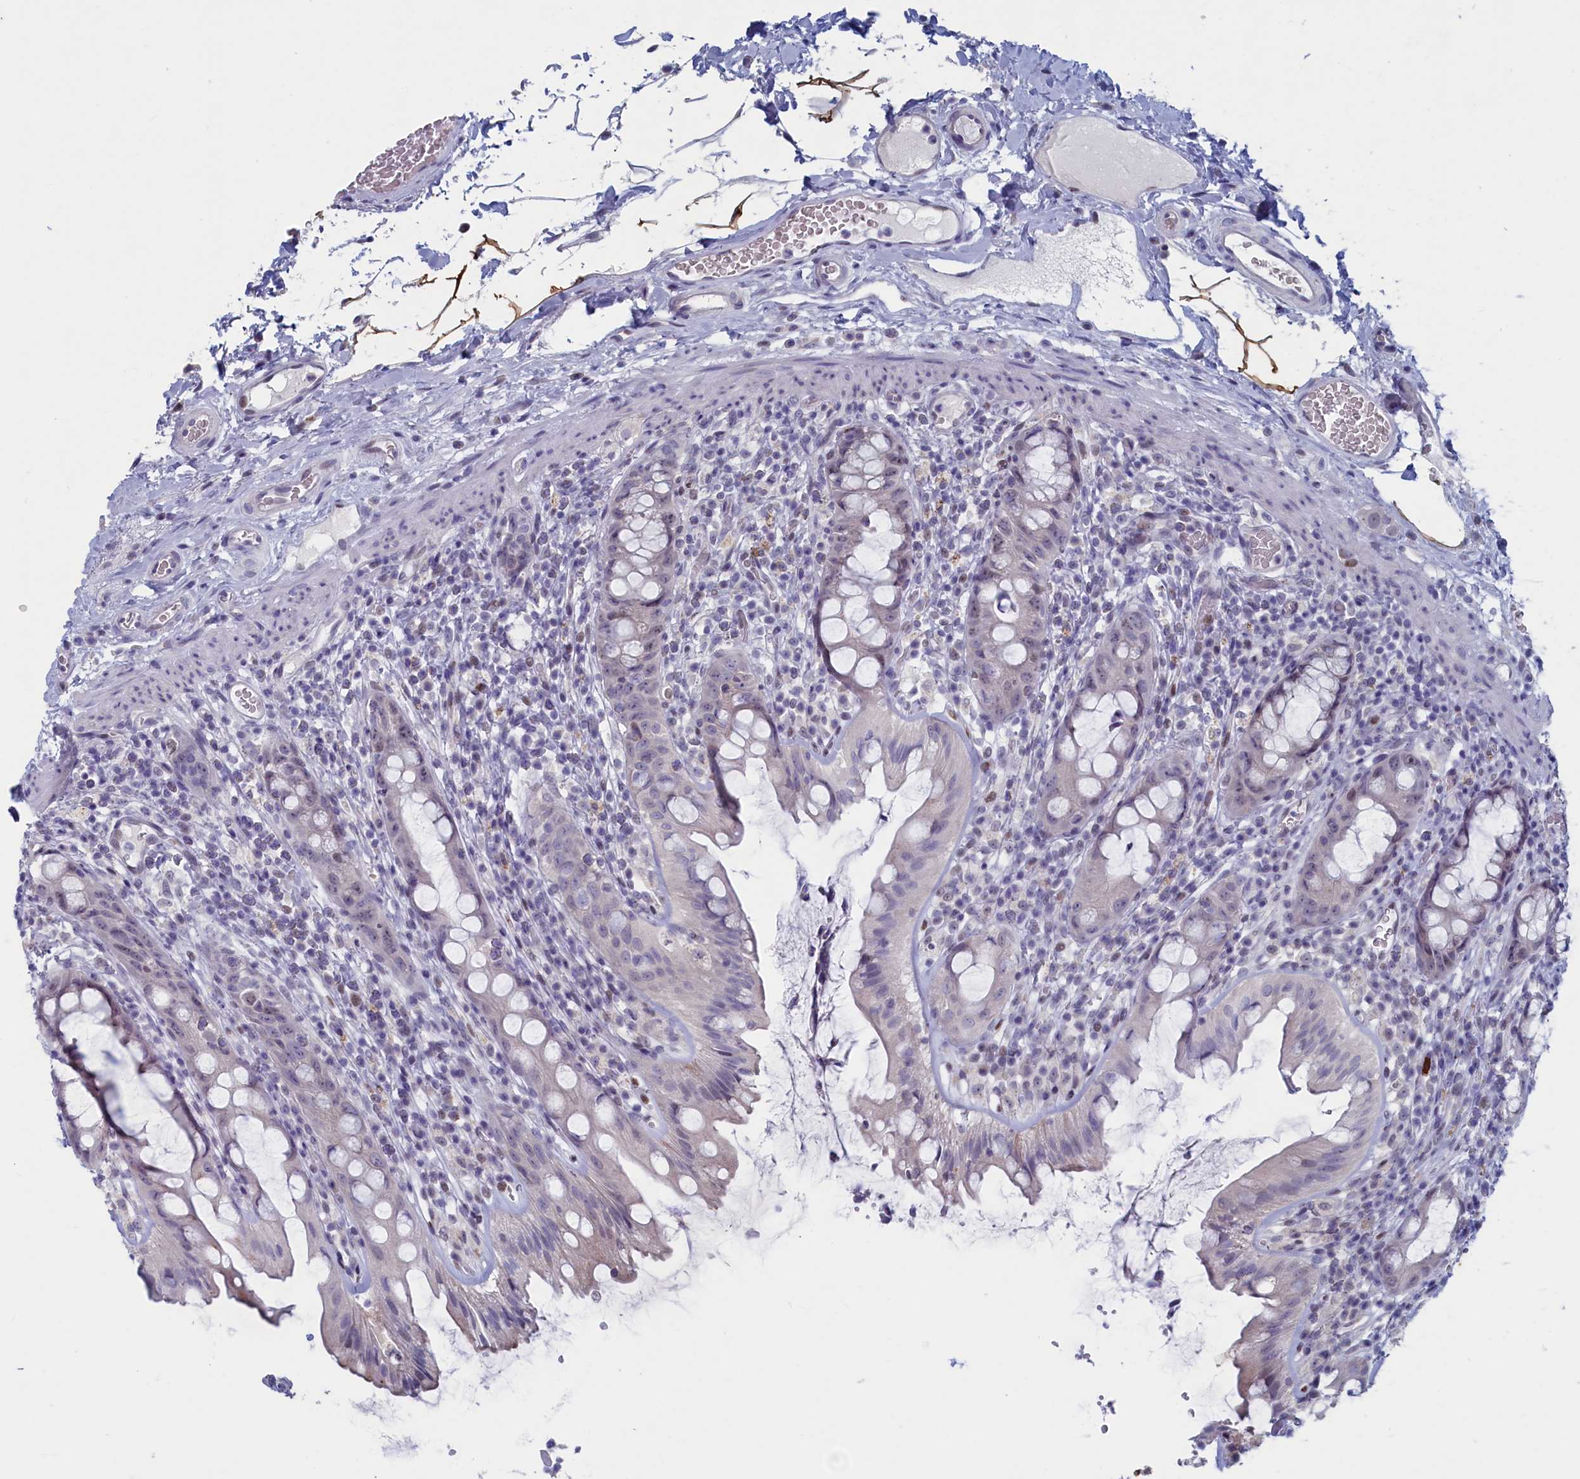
{"staining": {"intensity": "moderate", "quantity": "<25%", "location": "nuclear"}, "tissue": "rectum", "cell_type": "Glandular cells", "image_type": "normal", "snomed": [{"axis": "morphology", "description": "Normal tissue, NOS"}, {"axis": "topography", "description": "Rectum"}], "caption": "Glandular cells display low levels of moderate nuclear positivity in about <25% of cells in normal rectum.", "gene": "WDR76", "patient": {"sex": "female", "age": 57}}